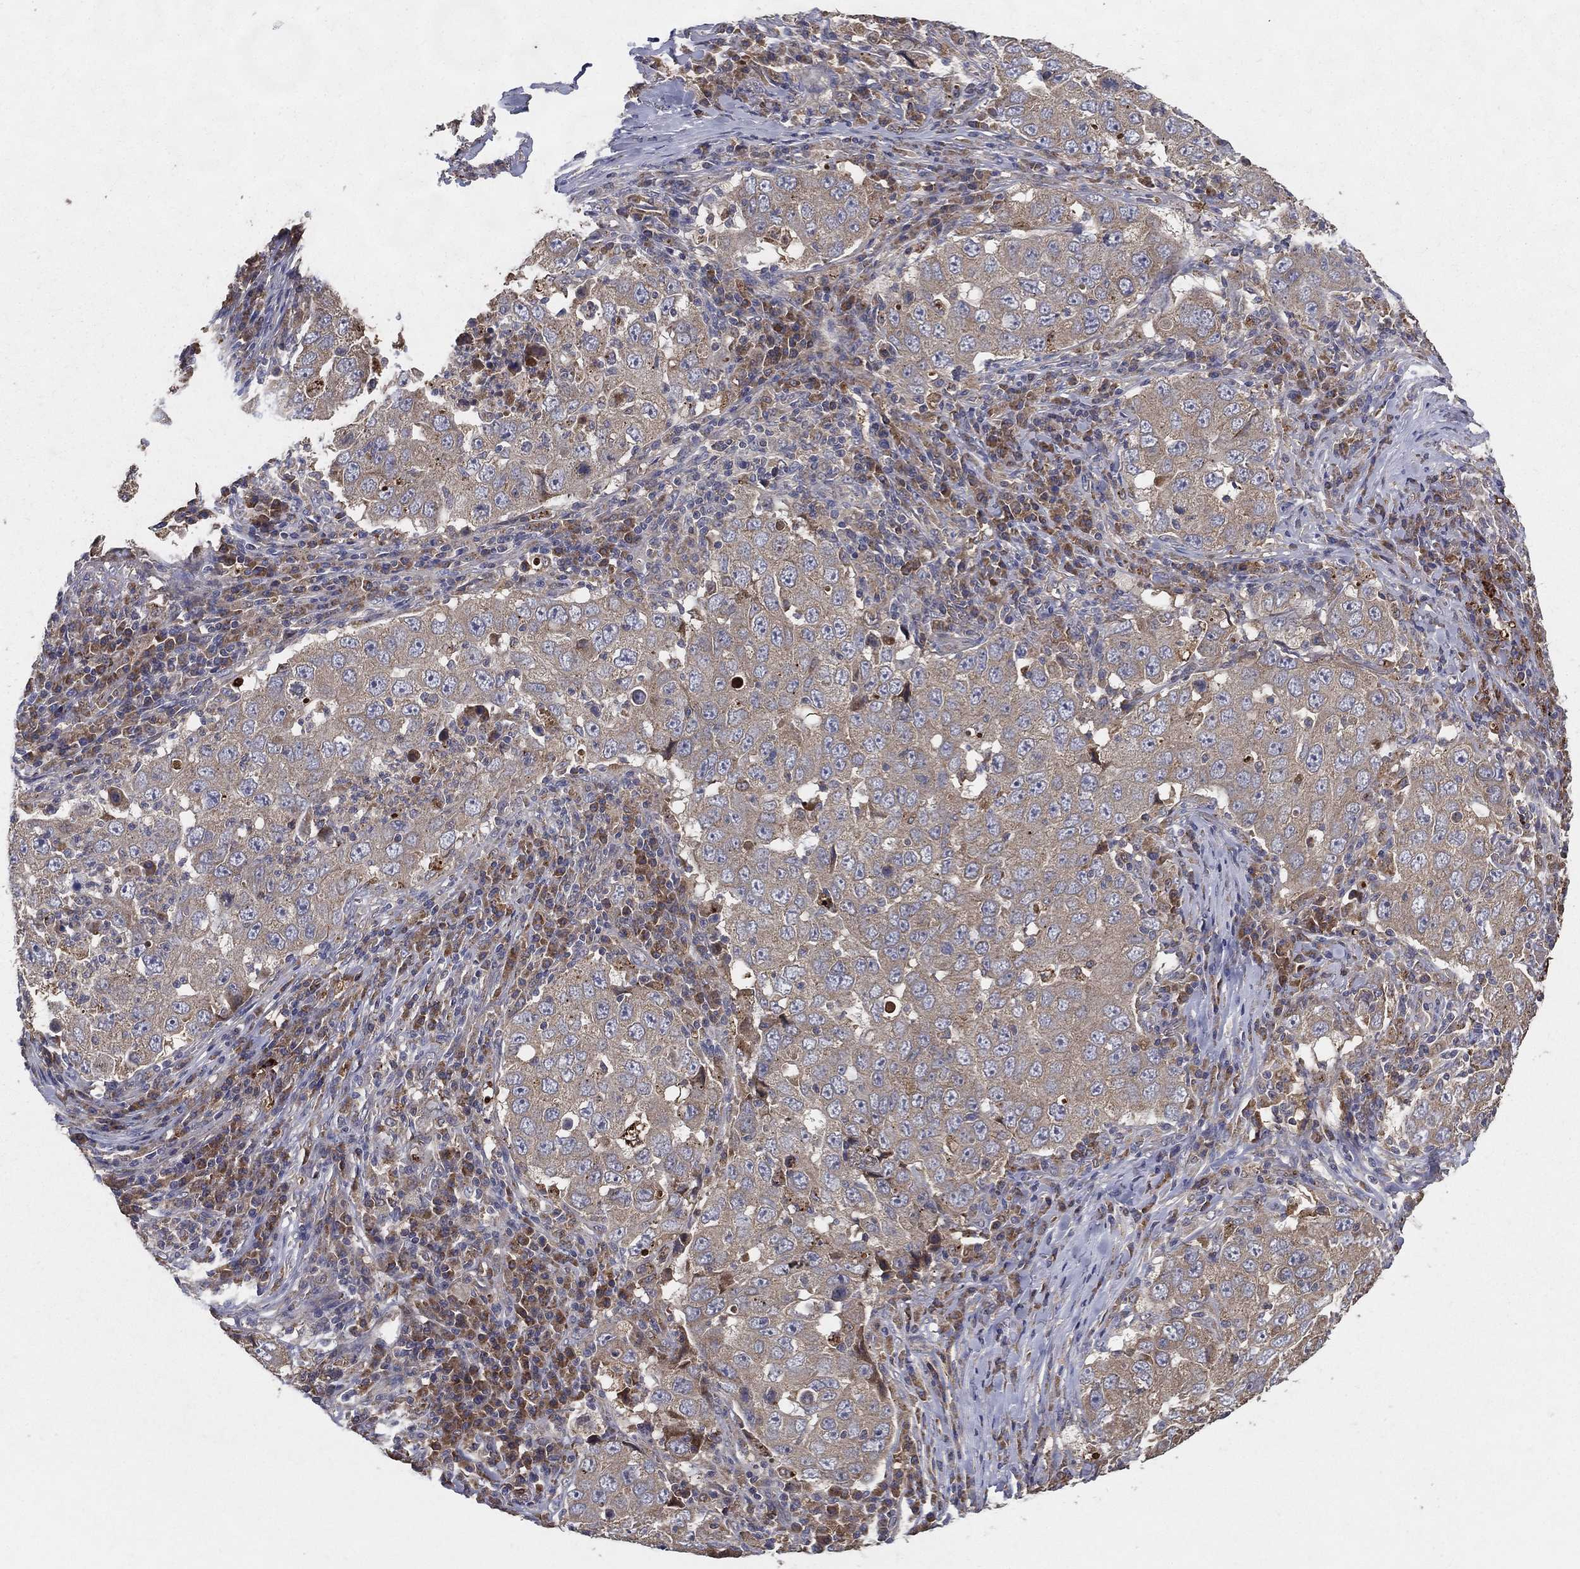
{"staining": {"intensity": "weak", "quantity": "<25%", "location": "cytoplasmic/membranous"}, "tissue": "lung cancer", "cell_type": "Tumor cells", "image_type": "cancer", "snomed": [{"axis": "morphology", "description": "Adenocarcinoma, NOS"}, {"axis": "topography", "description": "Lung"}], "caption": "IHC histopathology image of neoplastic tissue: lung adenocarcinoma stained with DAB (3,3'-diaminobenzidine) reveals no significant protein expression in tumor cells.", "gene": "MT-ND1", "patient": {"sex": "male", "age": 73}}